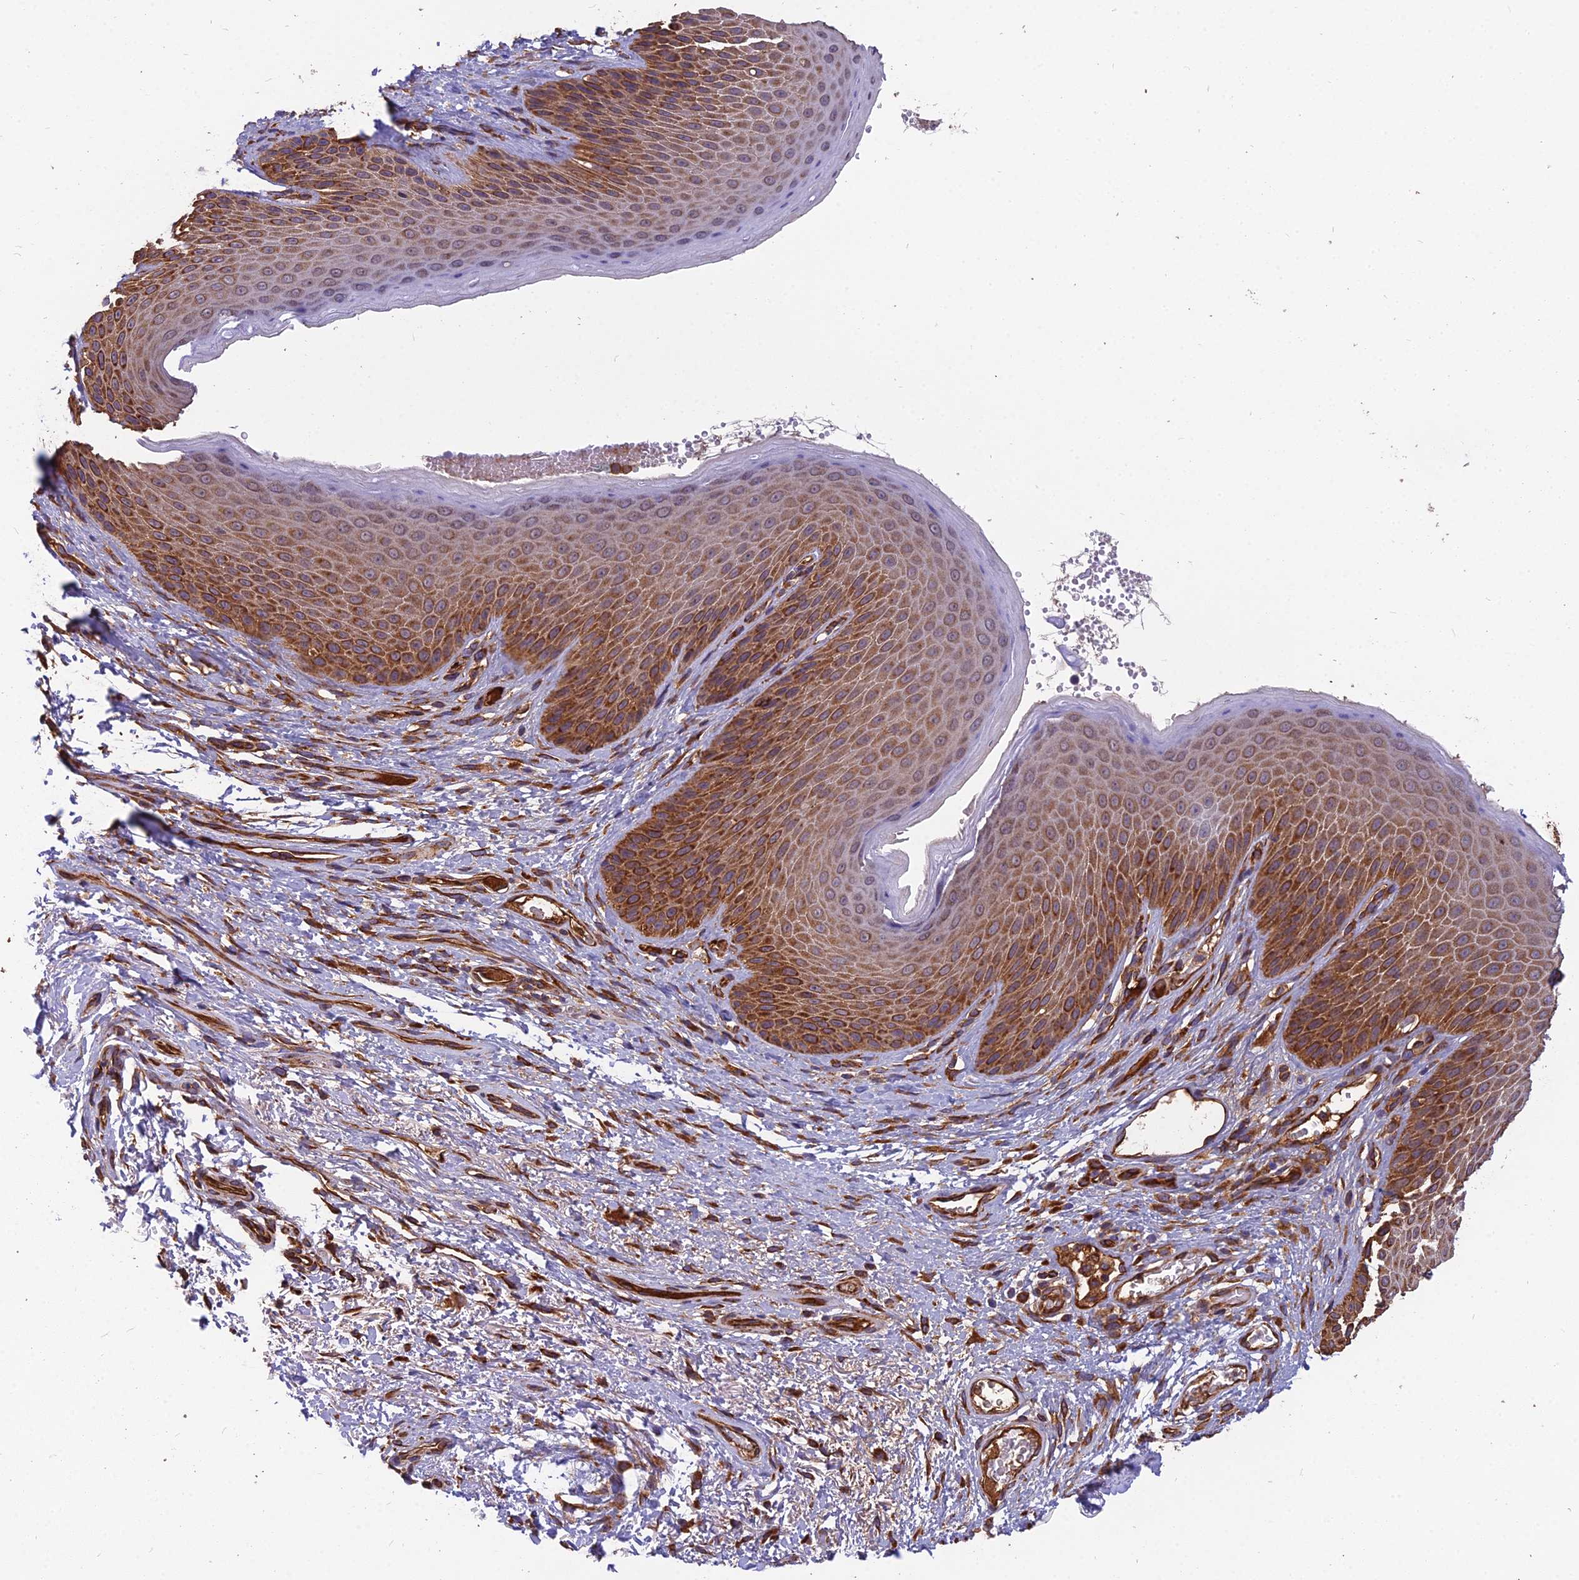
{"staining": {"intensity": "moderate", "quantity": ">75%", "location": "cytoplasmic/membranous"}, "tissue": "skin", "cell_type": "Epidermal cells", "image_type": "normal", "snomed": [{"axis": "morphology", "description": "Normal tissue, NOS"}, {"axis": "topography", "description": "Anal"}], "caption": "An immunohistochemistry (IHC) image of unremarkable tissue is shown. Protein staining in brown shows moderate cytoplasmic/membranous positivity in skin within epidermal cells. (Stains: DAB (3,3'-diaminobenzidine) in brown, nuclei in blue, Microscopy: brightfield microscopy at high magnification).", "gene": "SPDL1", "patient": {"sex": "male", "age": 74}}